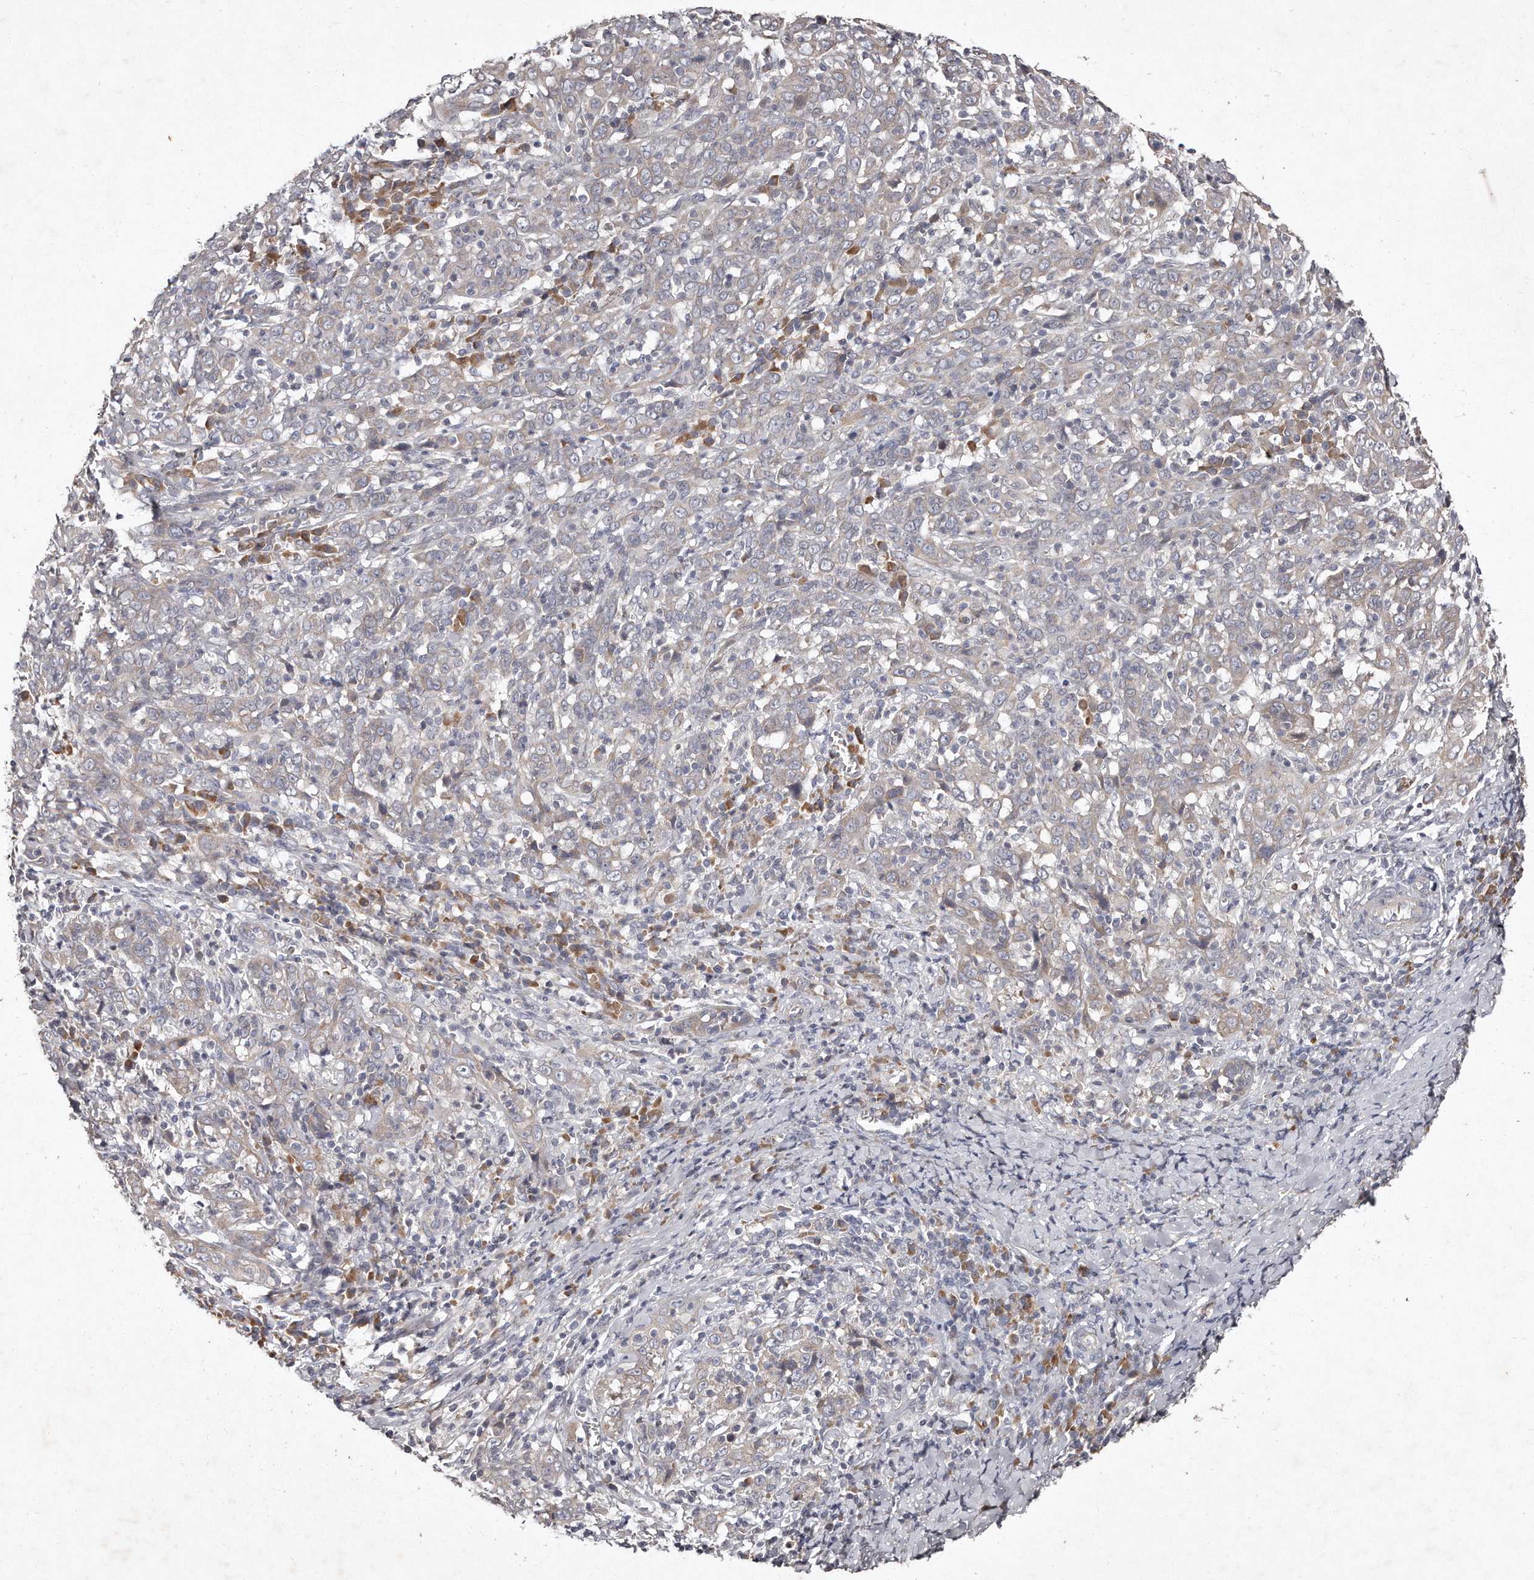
{"staining": {"intensity": "negative", "quantity": "none", "location": "none"}, "tissue": "cervical cancer", "cell_type": "Tumor cells", "image_type": "cancer", "snomed": [{"axis": "morphology", "description": "Squamous cell carcinoma, NOS"}, {"axis": "topography", "description": "Cervix"}], "caption": "IHC image of cervical squamous cell carcinoma stained for a protein (brown), which reveals no expression in tumor cells.", "gene": "TECR", "patient": {"sex": "female", "age": 46}}